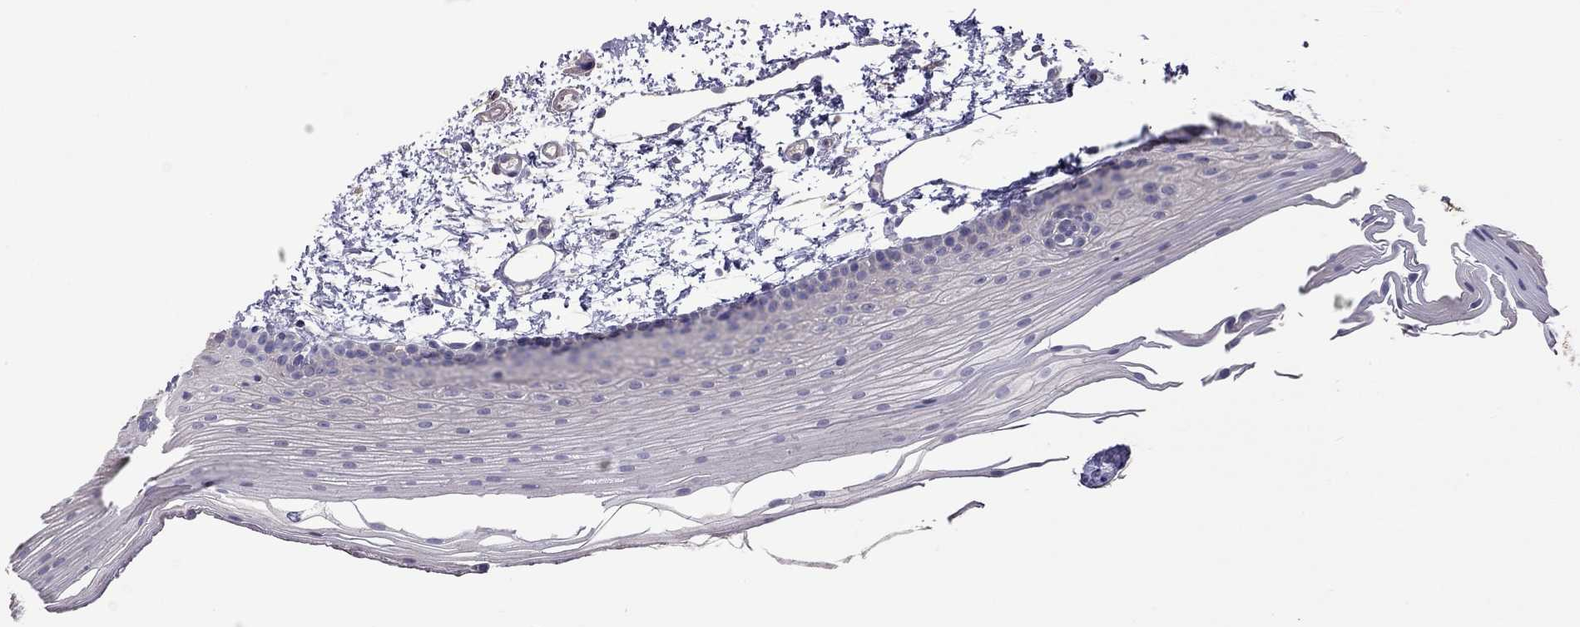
{"staining": {"intensity": "negative", "quantity": "none", "location": "none"}, "tissue": "oral mucosa", "cell_type": "Squamous epithelial cells", "image_type": "normal", "snomed": [{"axis": "morphology", "description": "Normal tissue, NOS"}, {"axis": "topography", "description": "Oral tissue"}], "caption": "This is an IHC image of benign oral mucosa. There is no positivity in squamous epithelial cells.", "gene": "FEZ1", "patient": {"sex": "female", "age": 57}}